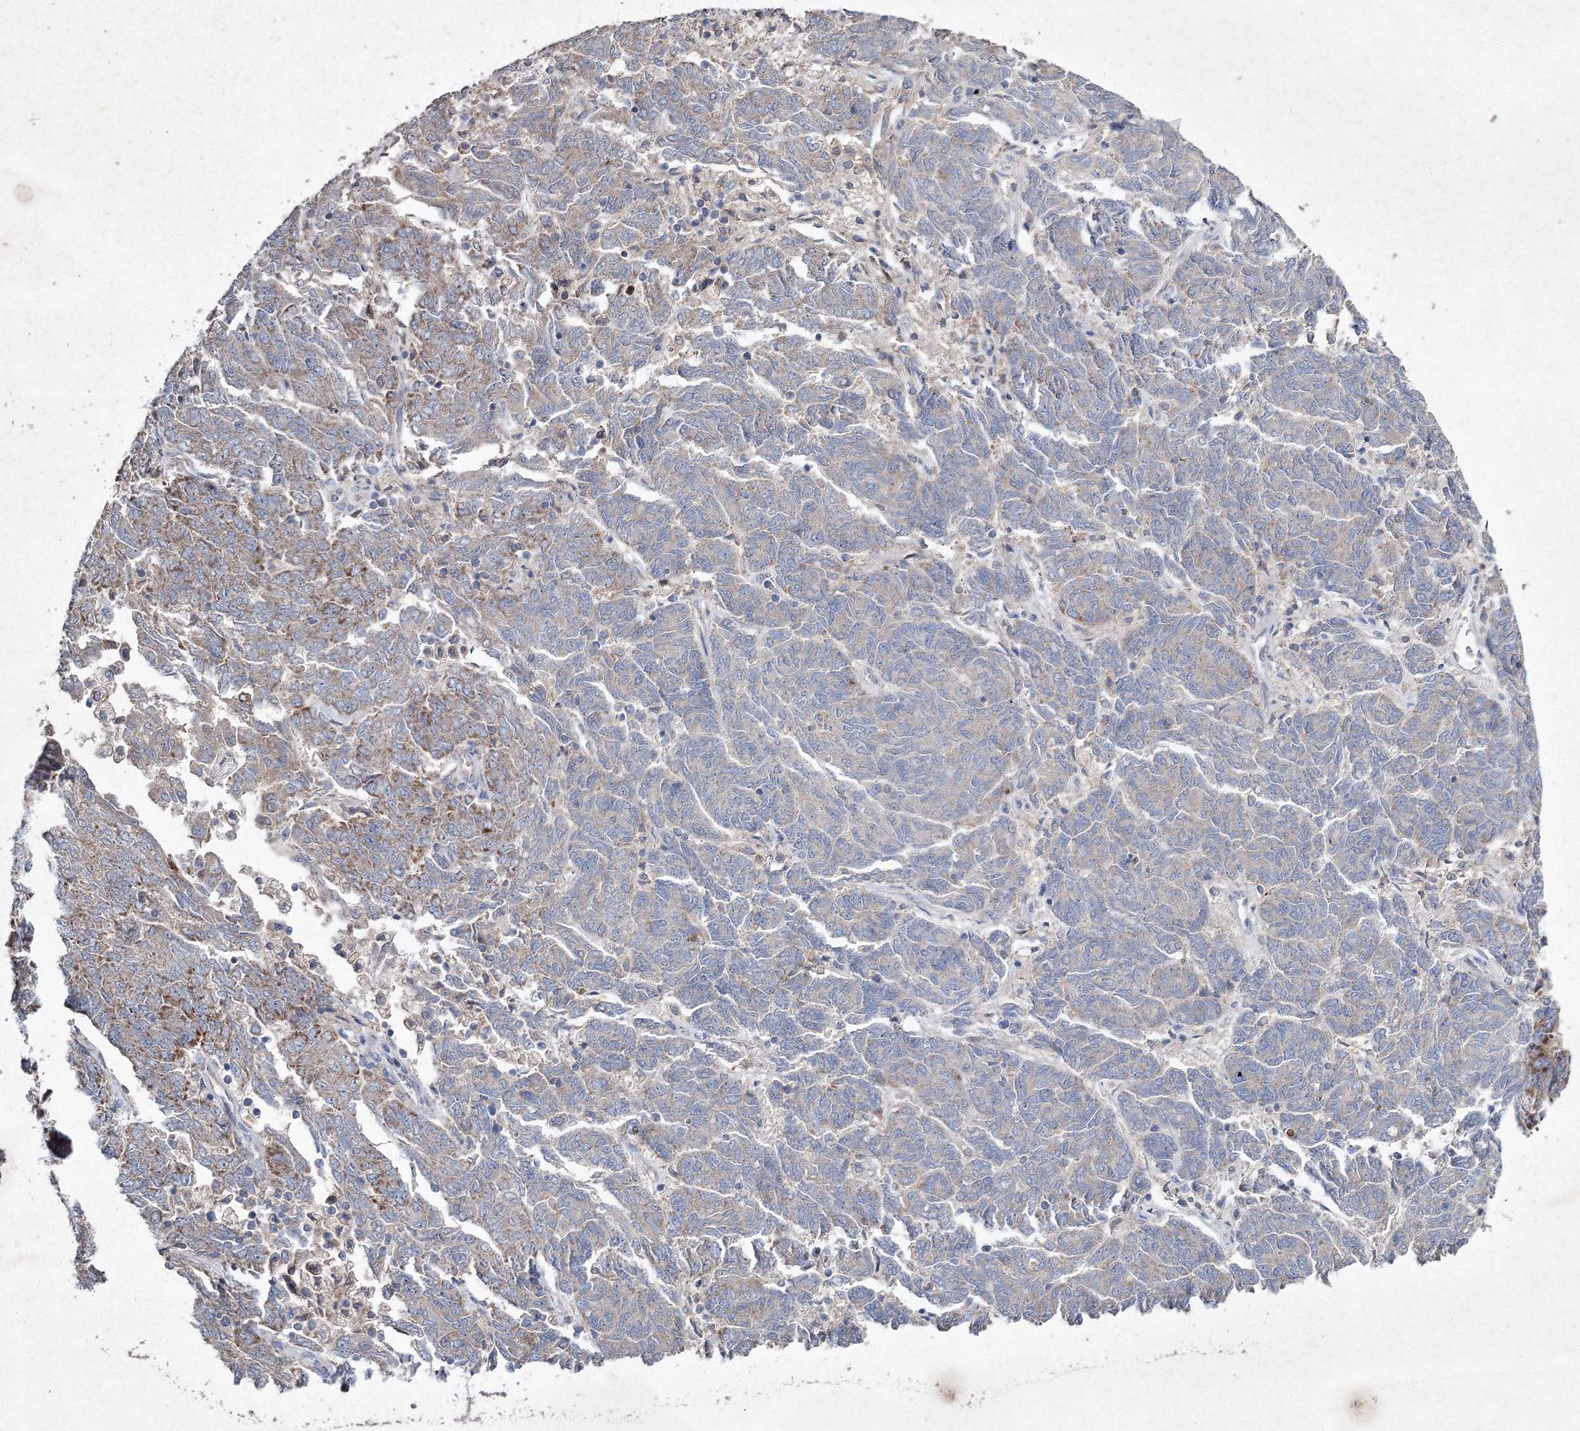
{"staining": {"intensity": "moderate", "quantity": "25%-75%", "location": "cytoplasmic/membranous"}, "tissue": "endometrial cancer", "cell_type": "Tumor cells", "image_type": "cancer", "snomed": [{"axis": "morphology", "description": "Adenocarcinoma, NOS"}, {"axis": "topography", "description": "Endometrium"}], "caption": "Brown immunohistochemical staining in human endometrial adenocarcinoma reveals moderate cytoplasmic/membranous expression in about 25%-75% of tumor cells.", "gene": "GFM1", "patient": {"sex": "female", "age": 80}}